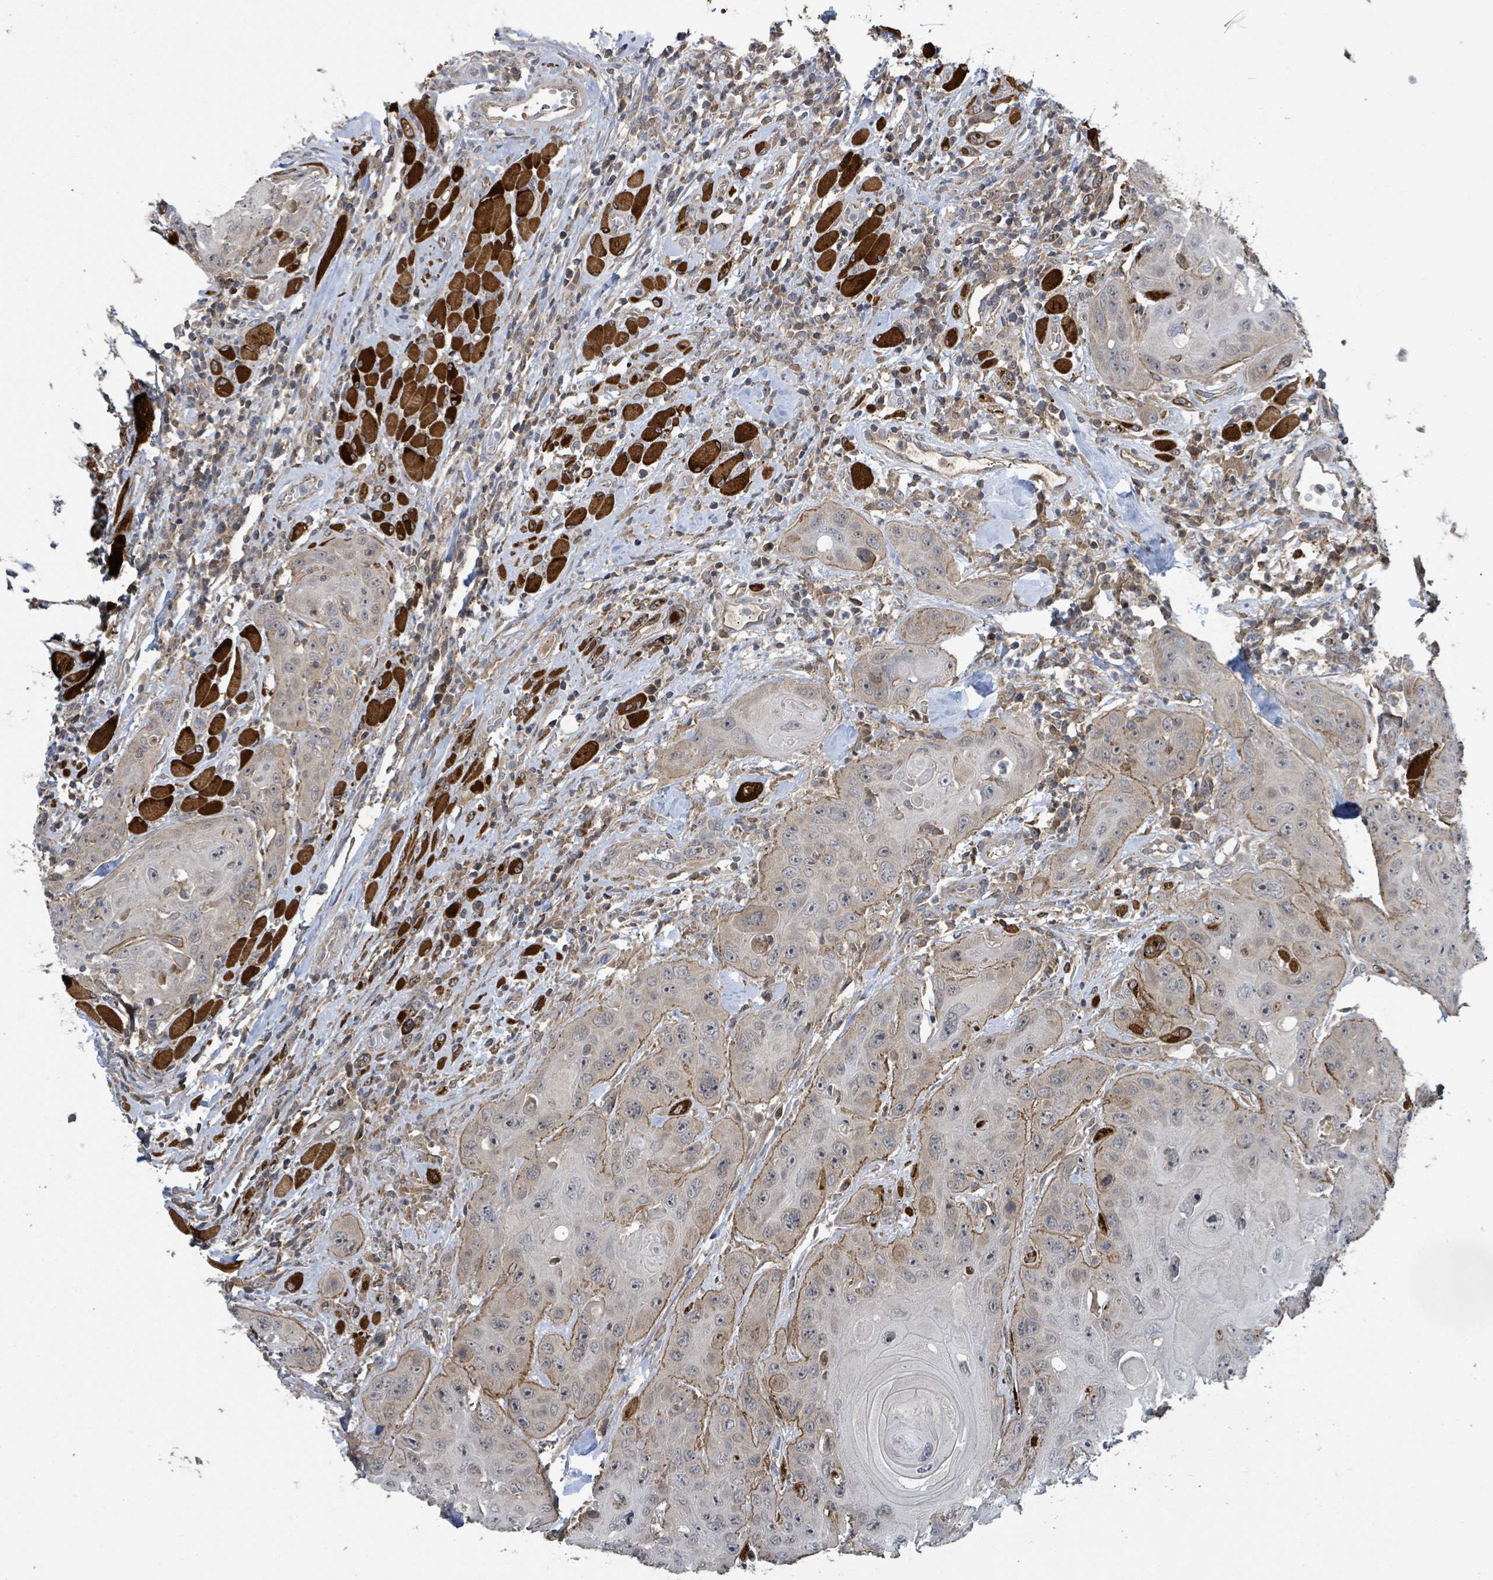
{"staining": {"intensity": "weak", "quantity": "25%-75%", "location": "cytoplasmic/membranous"}, "tissue": "head and neck cancer", "cell_type": "Tumor cells", "image_type": "cancer", "snomed": [{"axis": "morphology", "description": "Squamous cell carcinoma, NOS"}, {"axis": "topography", "description": "Head-Neck"}], "caption": "Head and neck cancer (squamous cell carcinoma) tissue displays weak cytoplasmic/membranous expression in about 25%-75% of tumor cells", "gene": "CCDC121", "patient": {"sex": "female", "age": 59}}